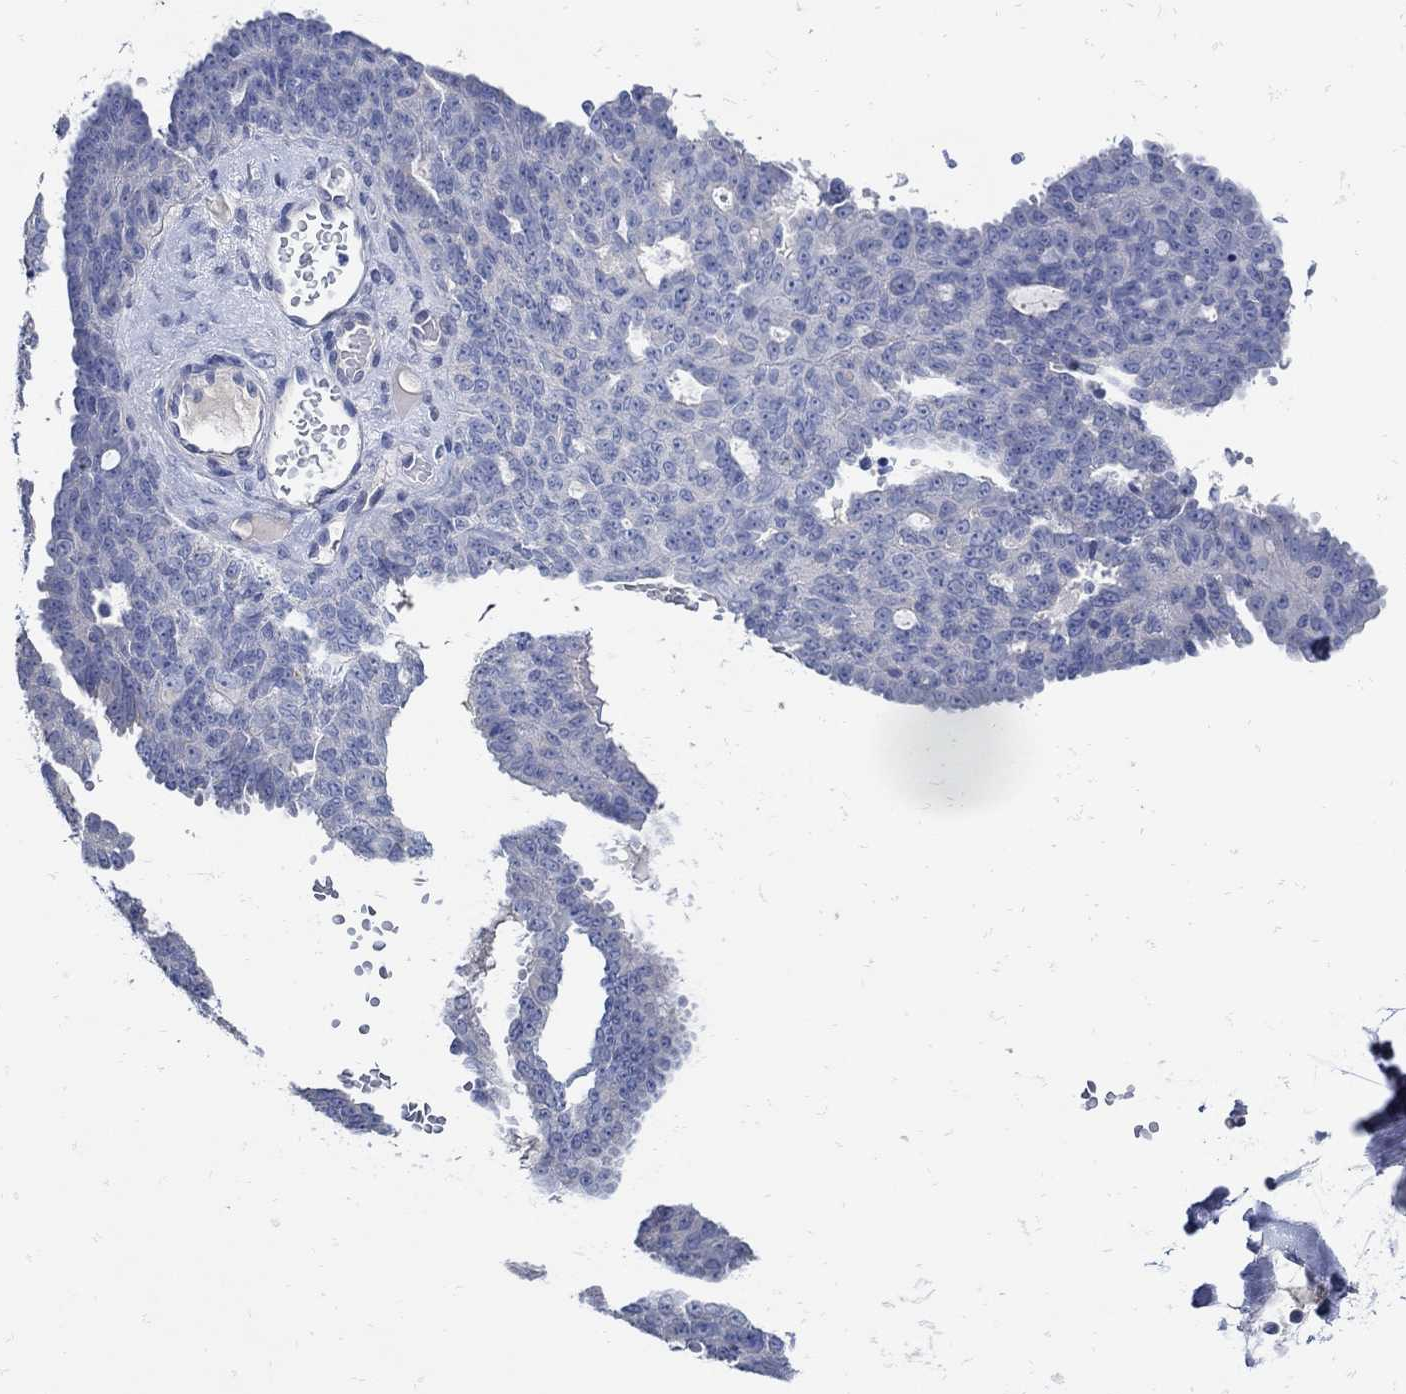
{"staining": {"intensity": "negative", "quantity": "none", "location": "none"}, "tissue": "ovarian cancer", "cell_type": "Tumor cells", "image_type": "cancer", "snomed": [{"axis": "morphology", "description": "Cystadenocarcinoma, serous, NOS"}, {"axis": "topography", "description": "Ovary"}], "caption": "Immunohistochemistry image of neoplastic tissue: ovarian cancer stained with DAB displays no significant protein positivity in tumor cells.", "gene": "NOS1", "patient": {"sex": "female", "age": 71}}